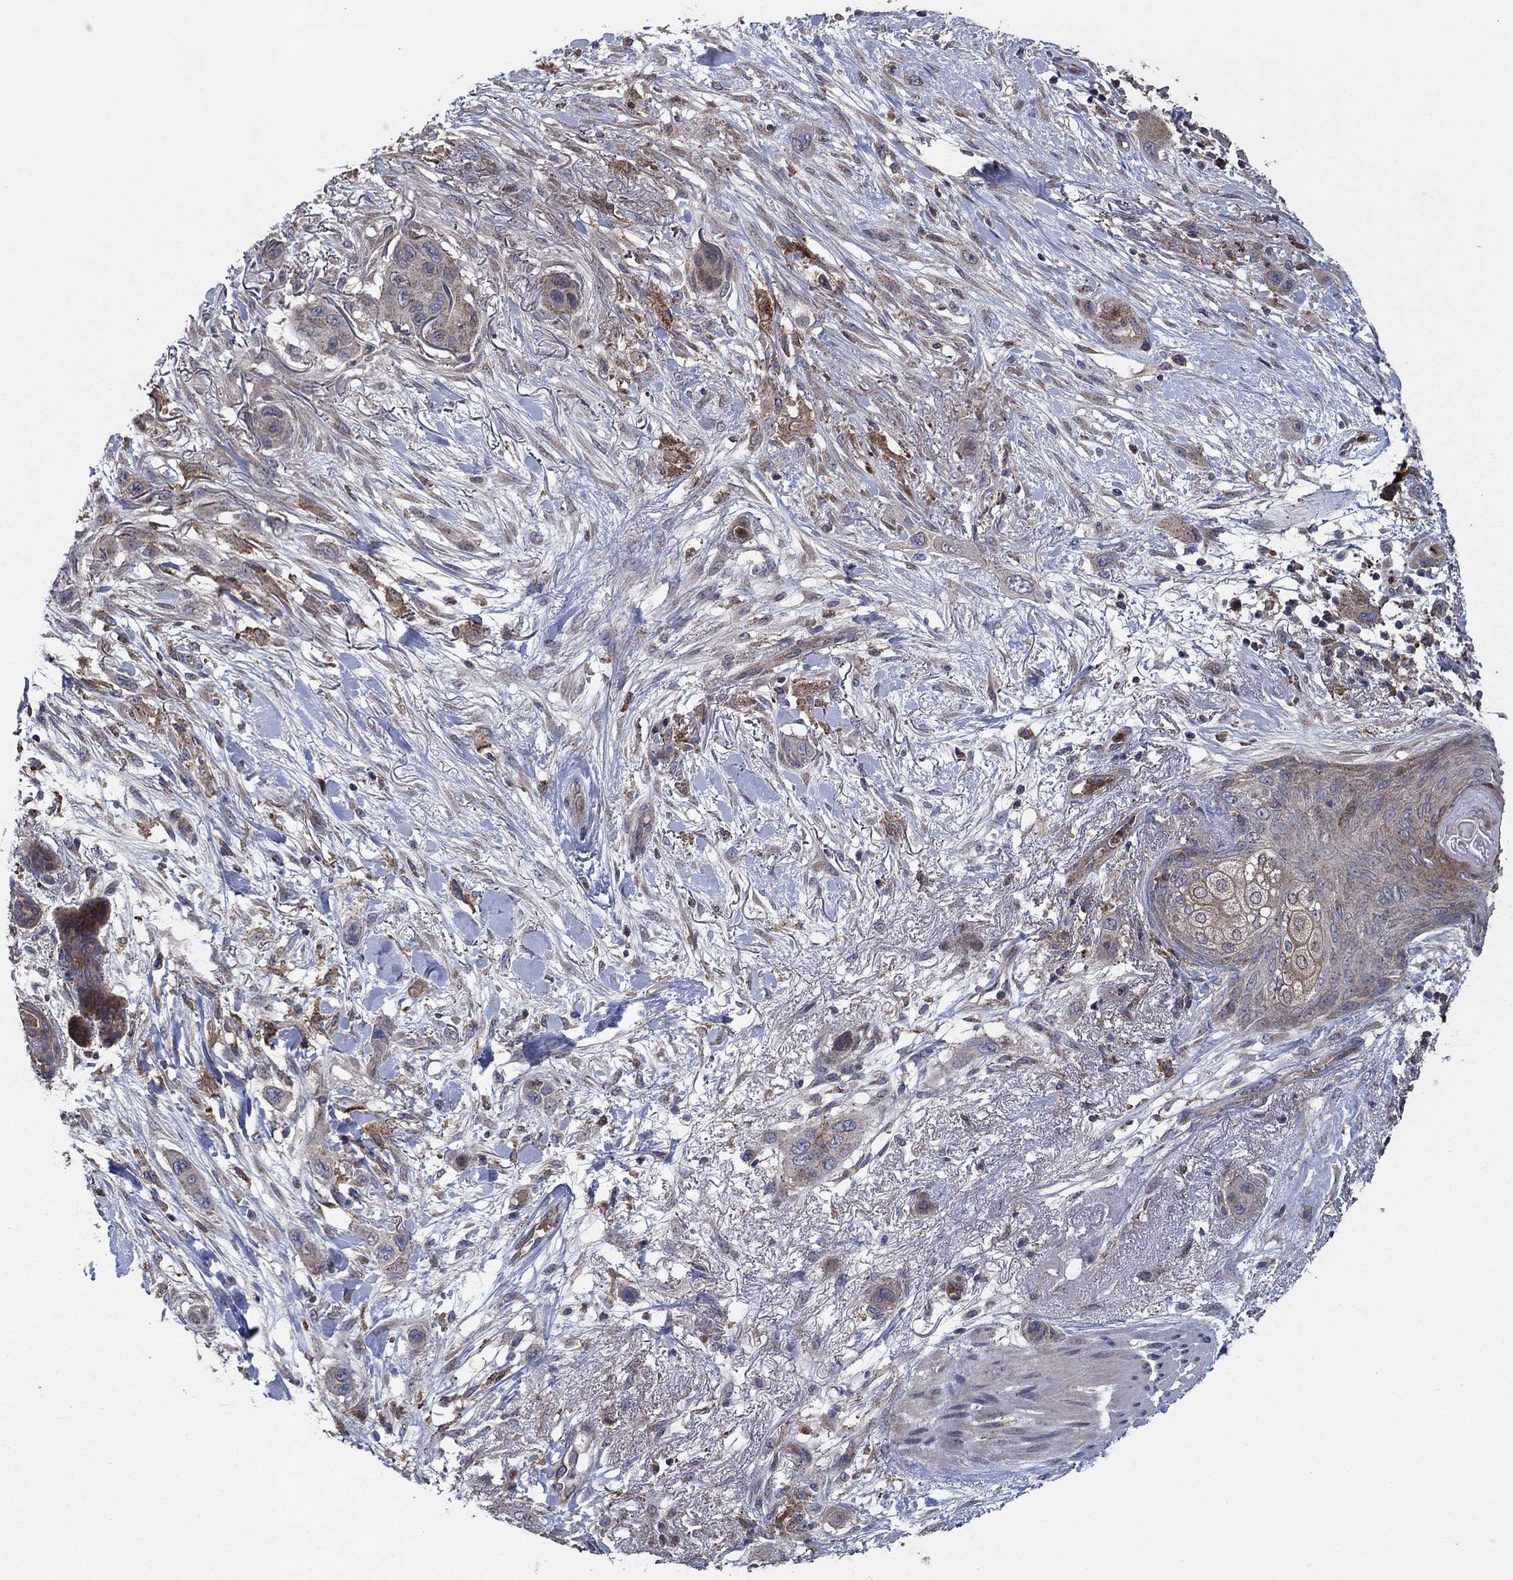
{"staining": {"intensity": "weak", "quantity": "25%-75%", "location": "cytoplasmic/membranous"}, "tissue": "skin cancer", "cell_type": "Tumor cells", "image_type": "cancer", "snomed": [{"axis": "morphology", "description": "Squamous cell carcinoma, NOS"}, {"axis": "topography", "description": "Skin"}], "caption": "Squamous cell carcinoma (skin) stained with immunohistochemistry (IHC) displays weak cytoplasmic/membranous expression in approximately 25%-75% of tumor cells.", "gene": "MEA1", "patient": {"sex": "male", "age": 79}}